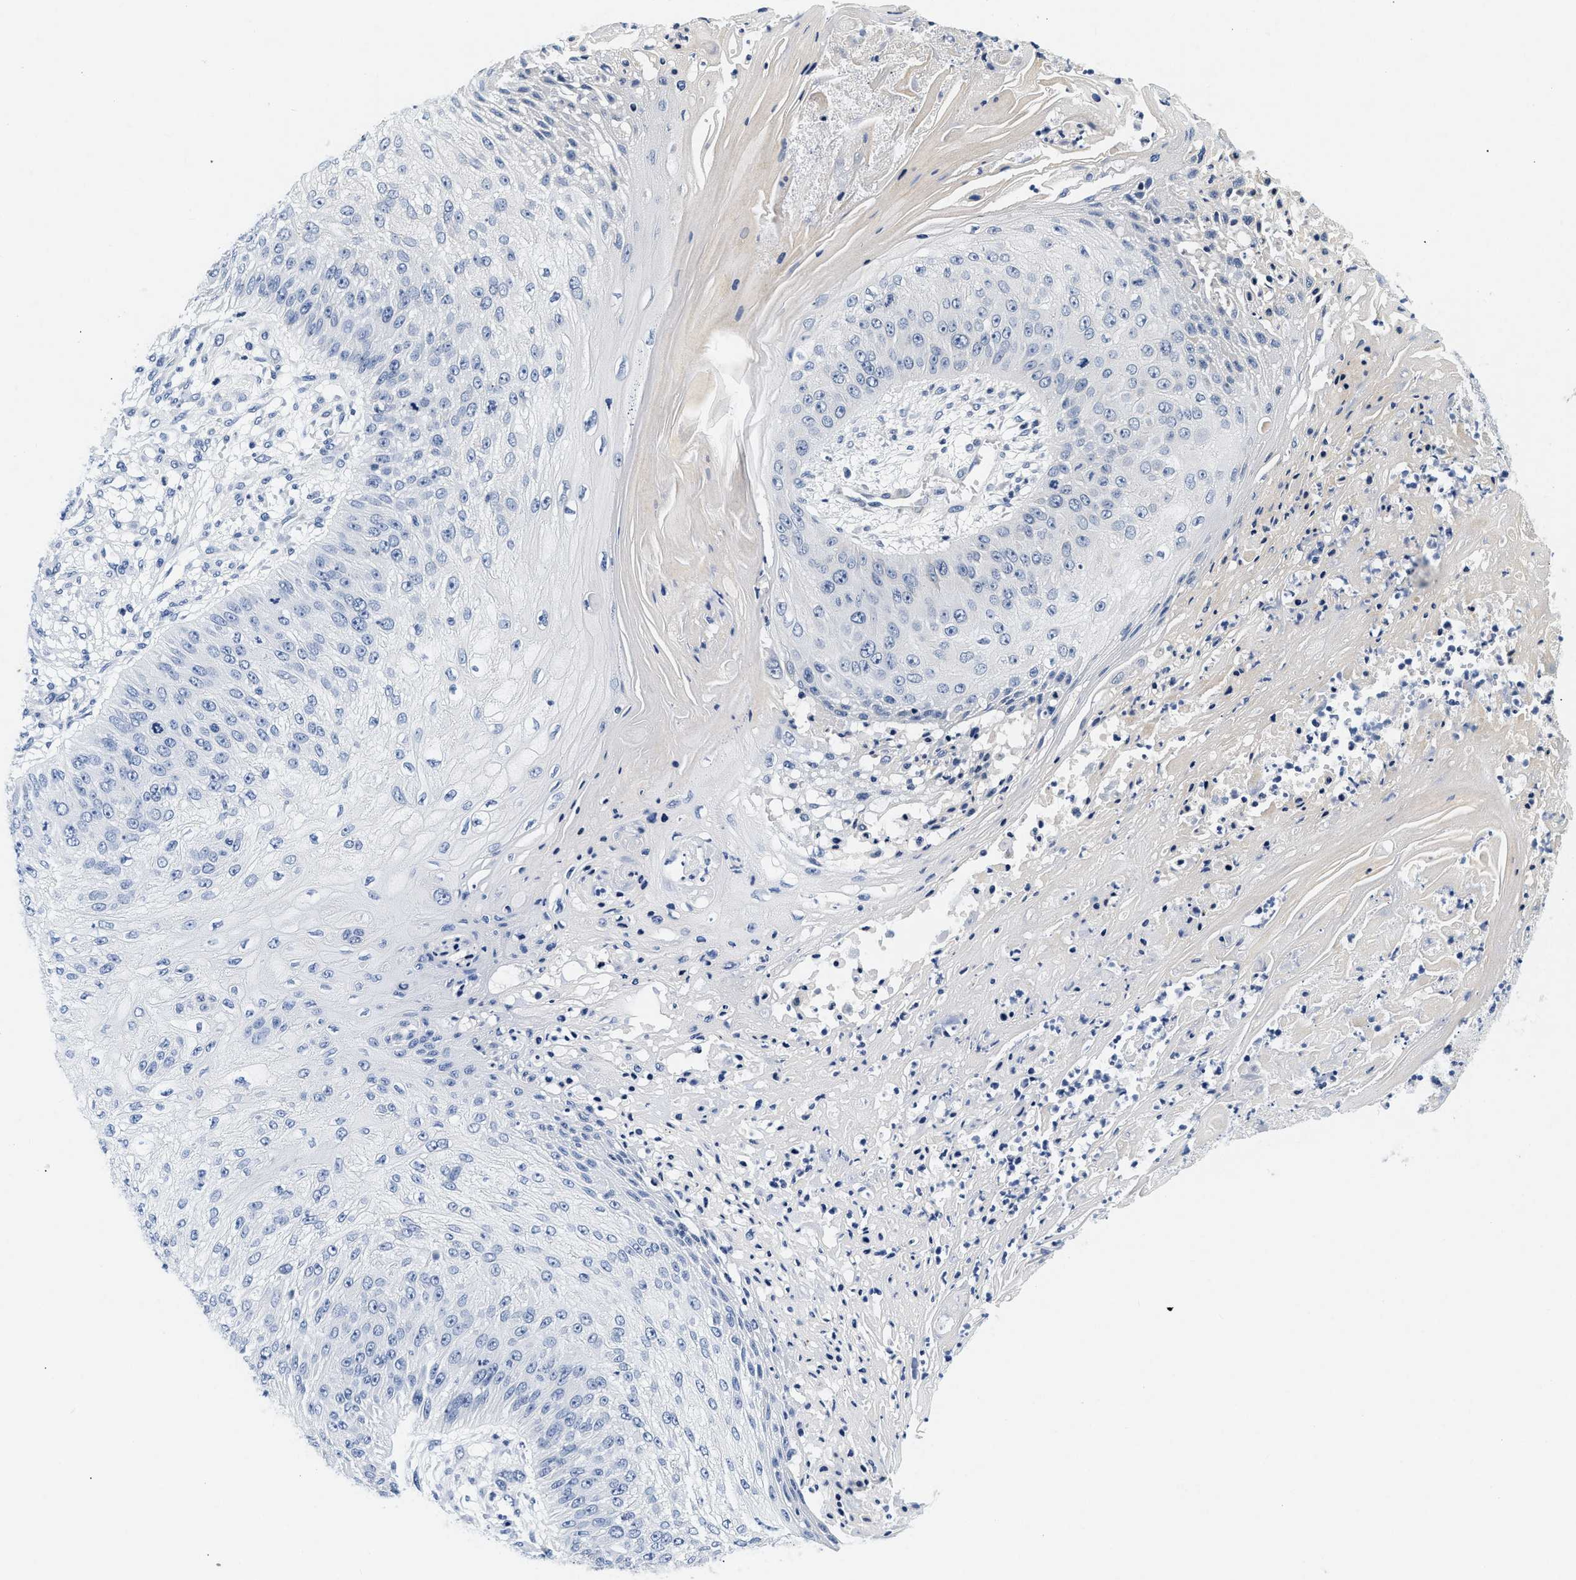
{"staining": {"intensity": "negative", "quantity": "none", "location": "none"}, "tissue": "skin cancer", "cell_type": "Tumor cells", "image_type": "cancer", "snomed": [{"axis": "morphology", "description": "Squamous cell carcinoma, NOS"}, {"axis": "topography", "description": "Skin"}], "caption": "Immunohistochemistry (IHC) of skin cancer displays no expression in tumor cells.", "gene": "PDP1", "patient": {"sex": "female", "age": 80}}